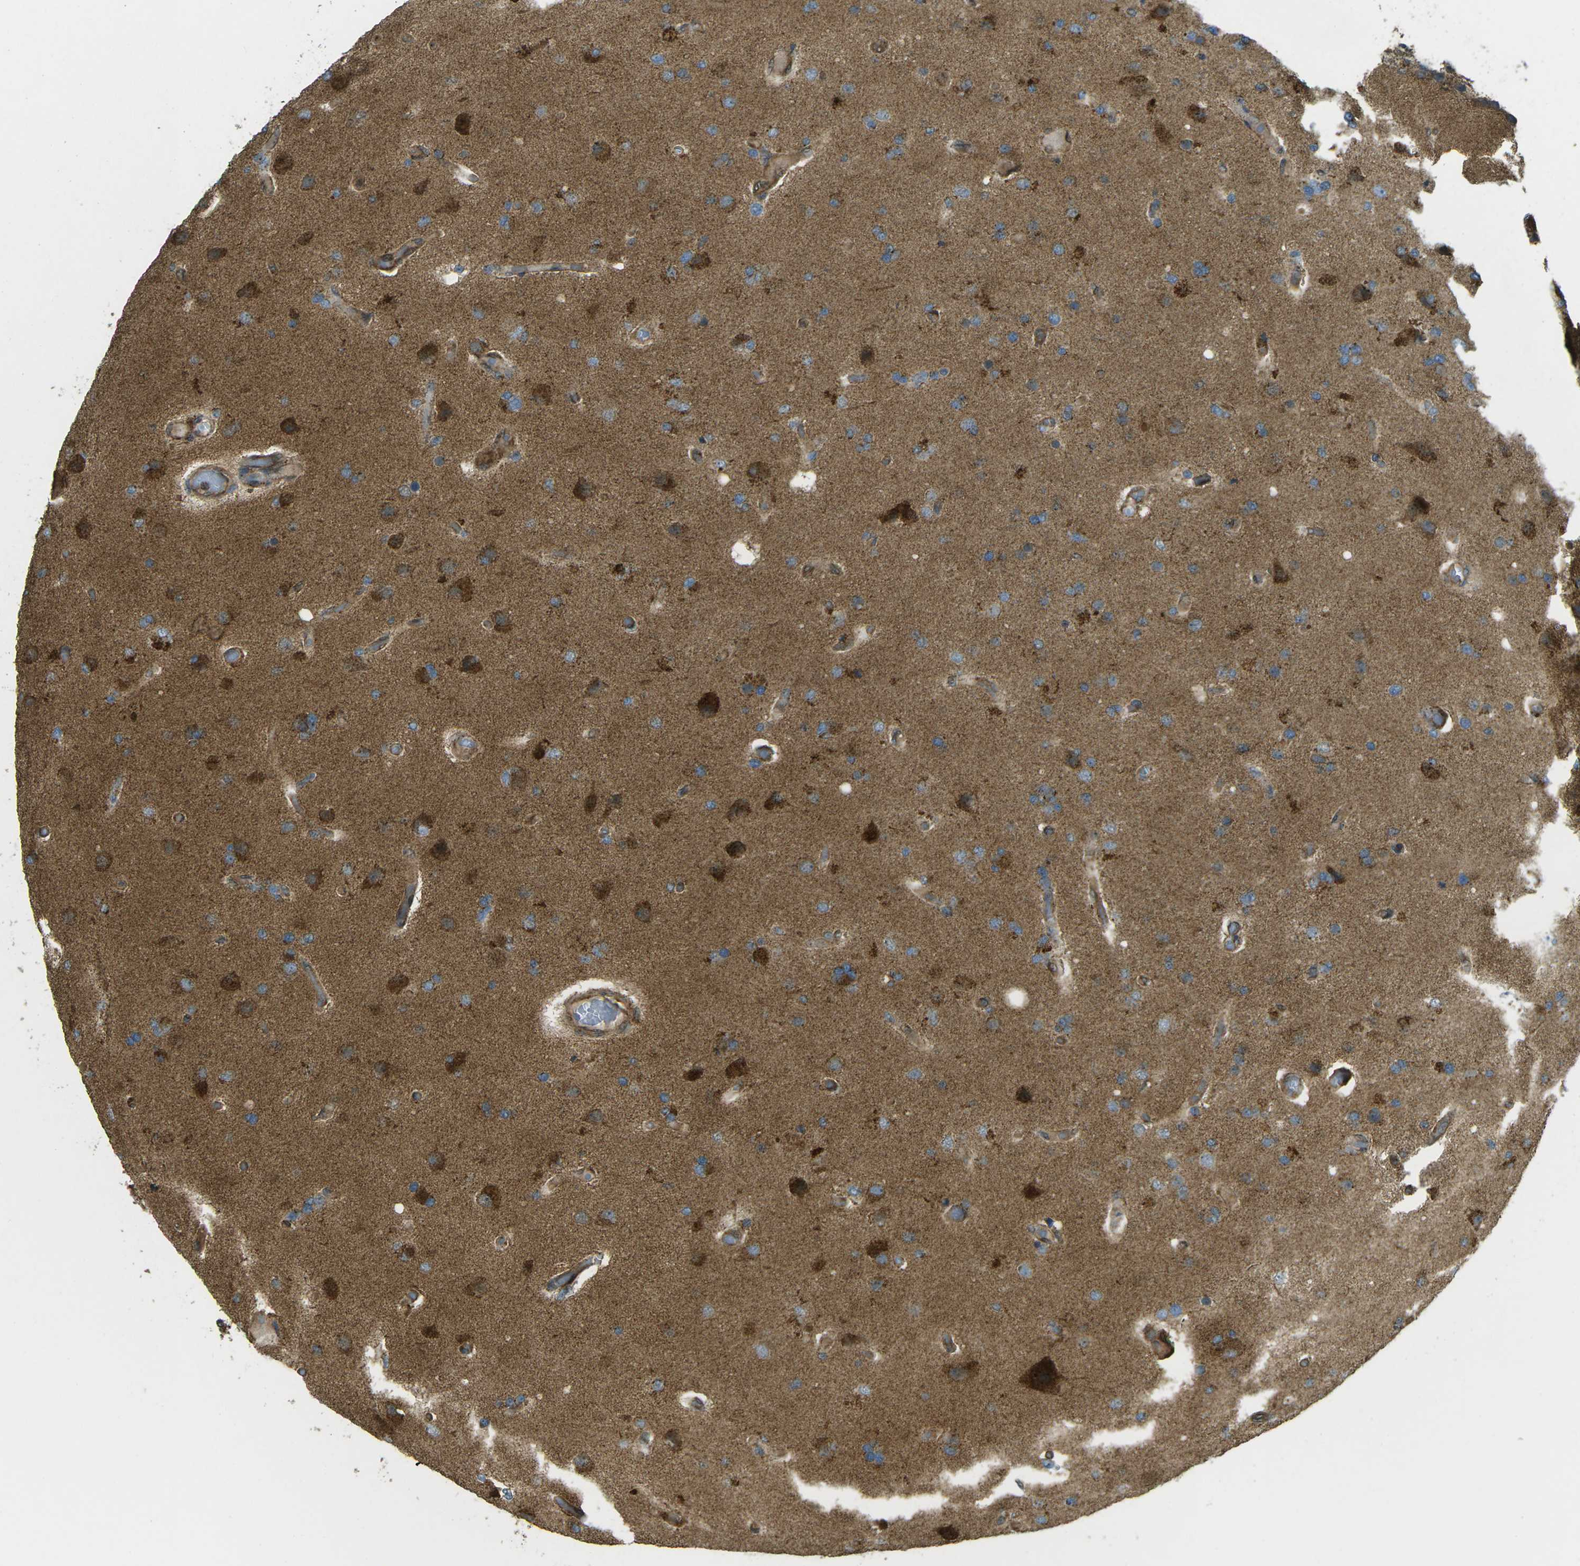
{"staining": {"intensity": "strong", "quantity": "25%-75%", "location": "cytoplasmic/membranous"}, "tissue": "glioma", "cell_type": "Tumor cells", "image_type": "cancer", "snomed": [{"axis": "morphology", "description": "Normal tissue, NOS"}, {"axis": "morphology", "description": "Glioma, malignant, High grade"}, {"axis": "topography", "description": "Cerebral cortex"}], "caption": "This photomicrograph exhibits IHC staining of human glioma, with high strong cytoplasmic/membranous expression in approximately 25%-75% of tumor cells.", "gene": "CHMP3", "patient": {"sex": "male", "age": 77}}